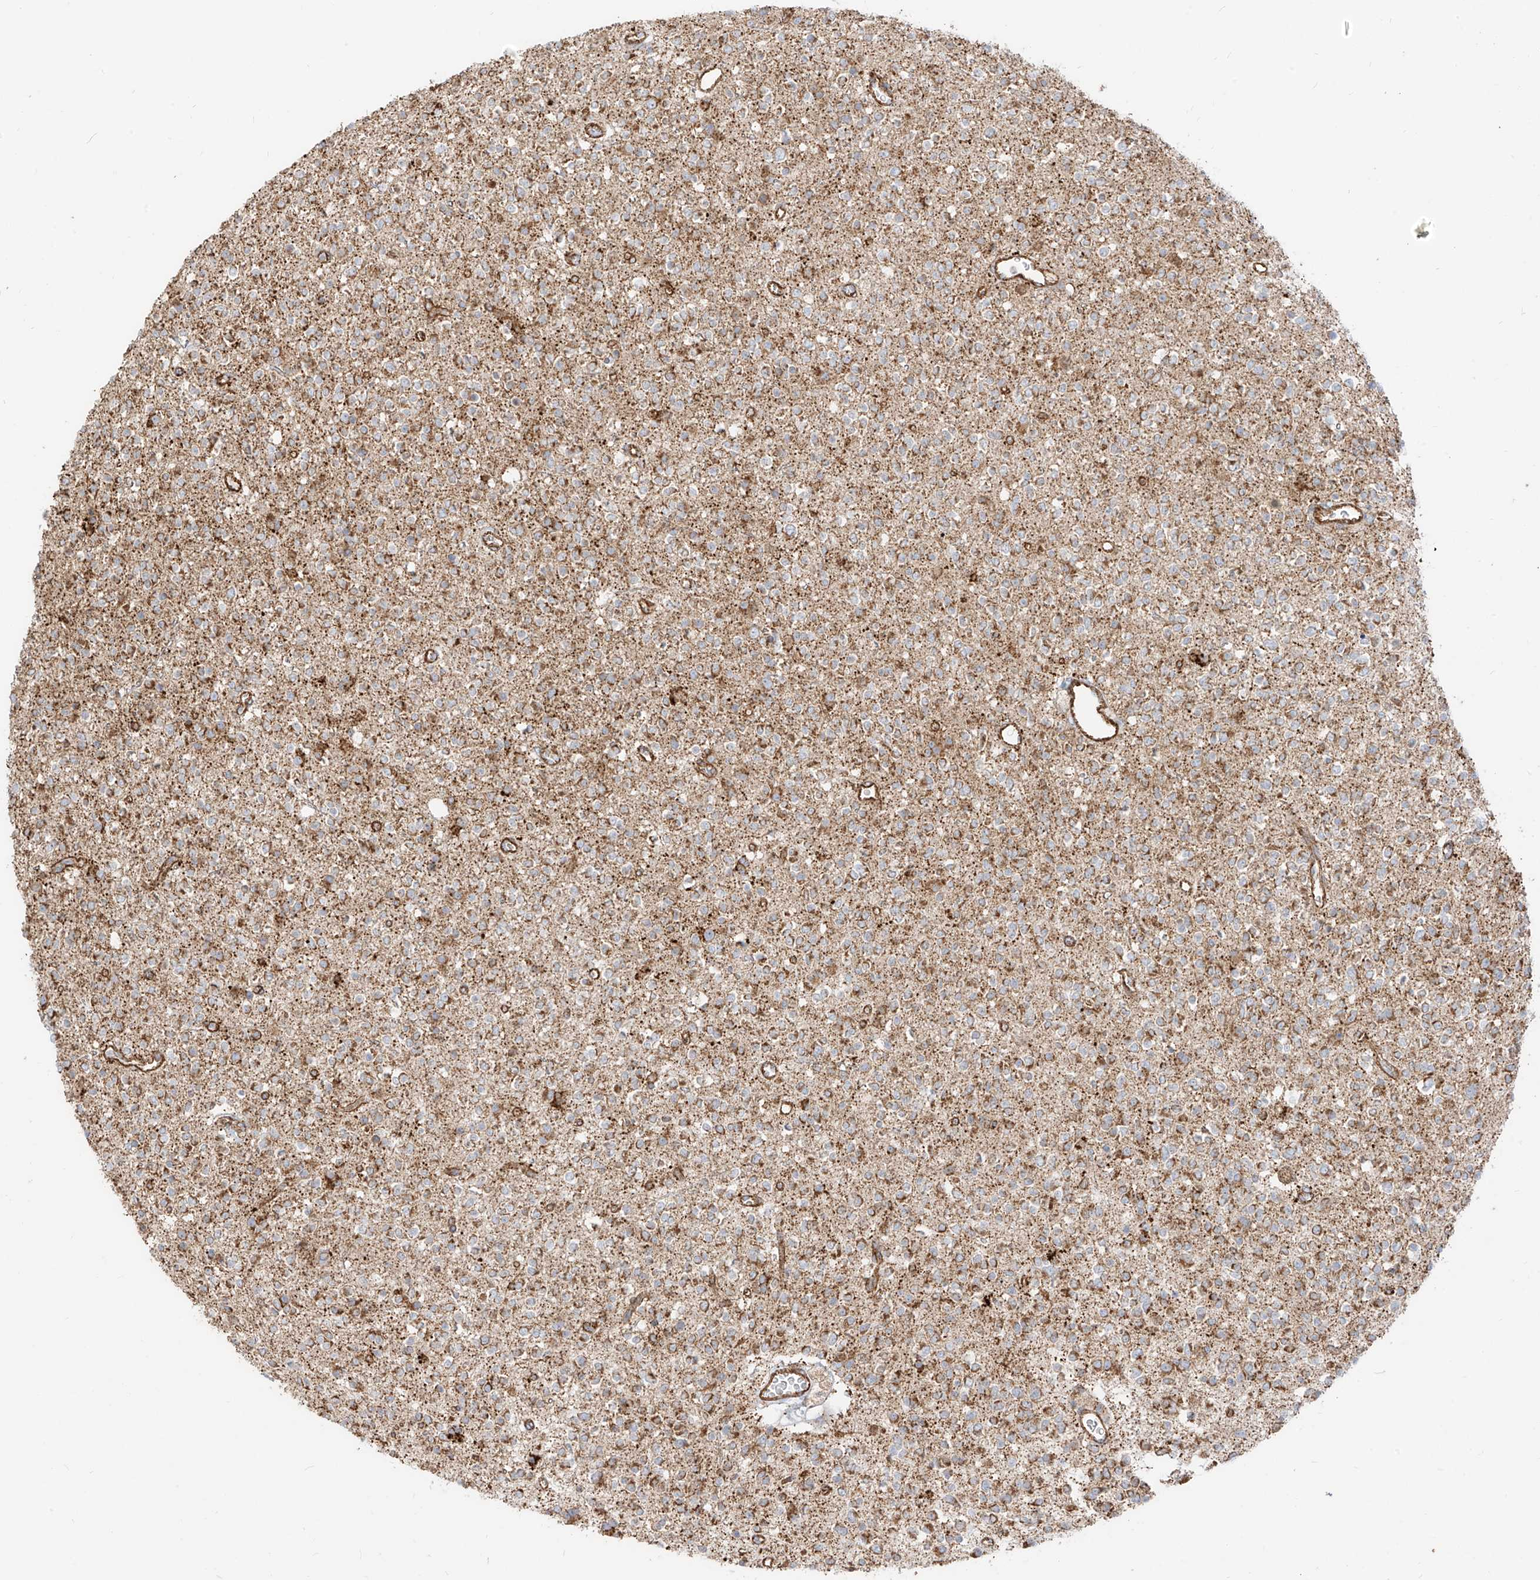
{"staining": {"intensity": "moderate", "quantity": "25%-75%", "location": "cytoplasmic/membranous"}, "tissue": "glioma", "cell_type": "Tumor cells", "image_type": "cancer", "snomed": [{"axis": "morphology", "description": "Glioma, malignant, High grade"}, {"axis": "topography", "description": "Brain"}], "caption": "Protein staining of high-grade glioma (malignant) tissue exhibits moderate cytoplasmic/membranous staining in approximately 25%-75% of tumor cells.", "gene": "PLCL1", "patient": {"sex": "male", "age": 34}}